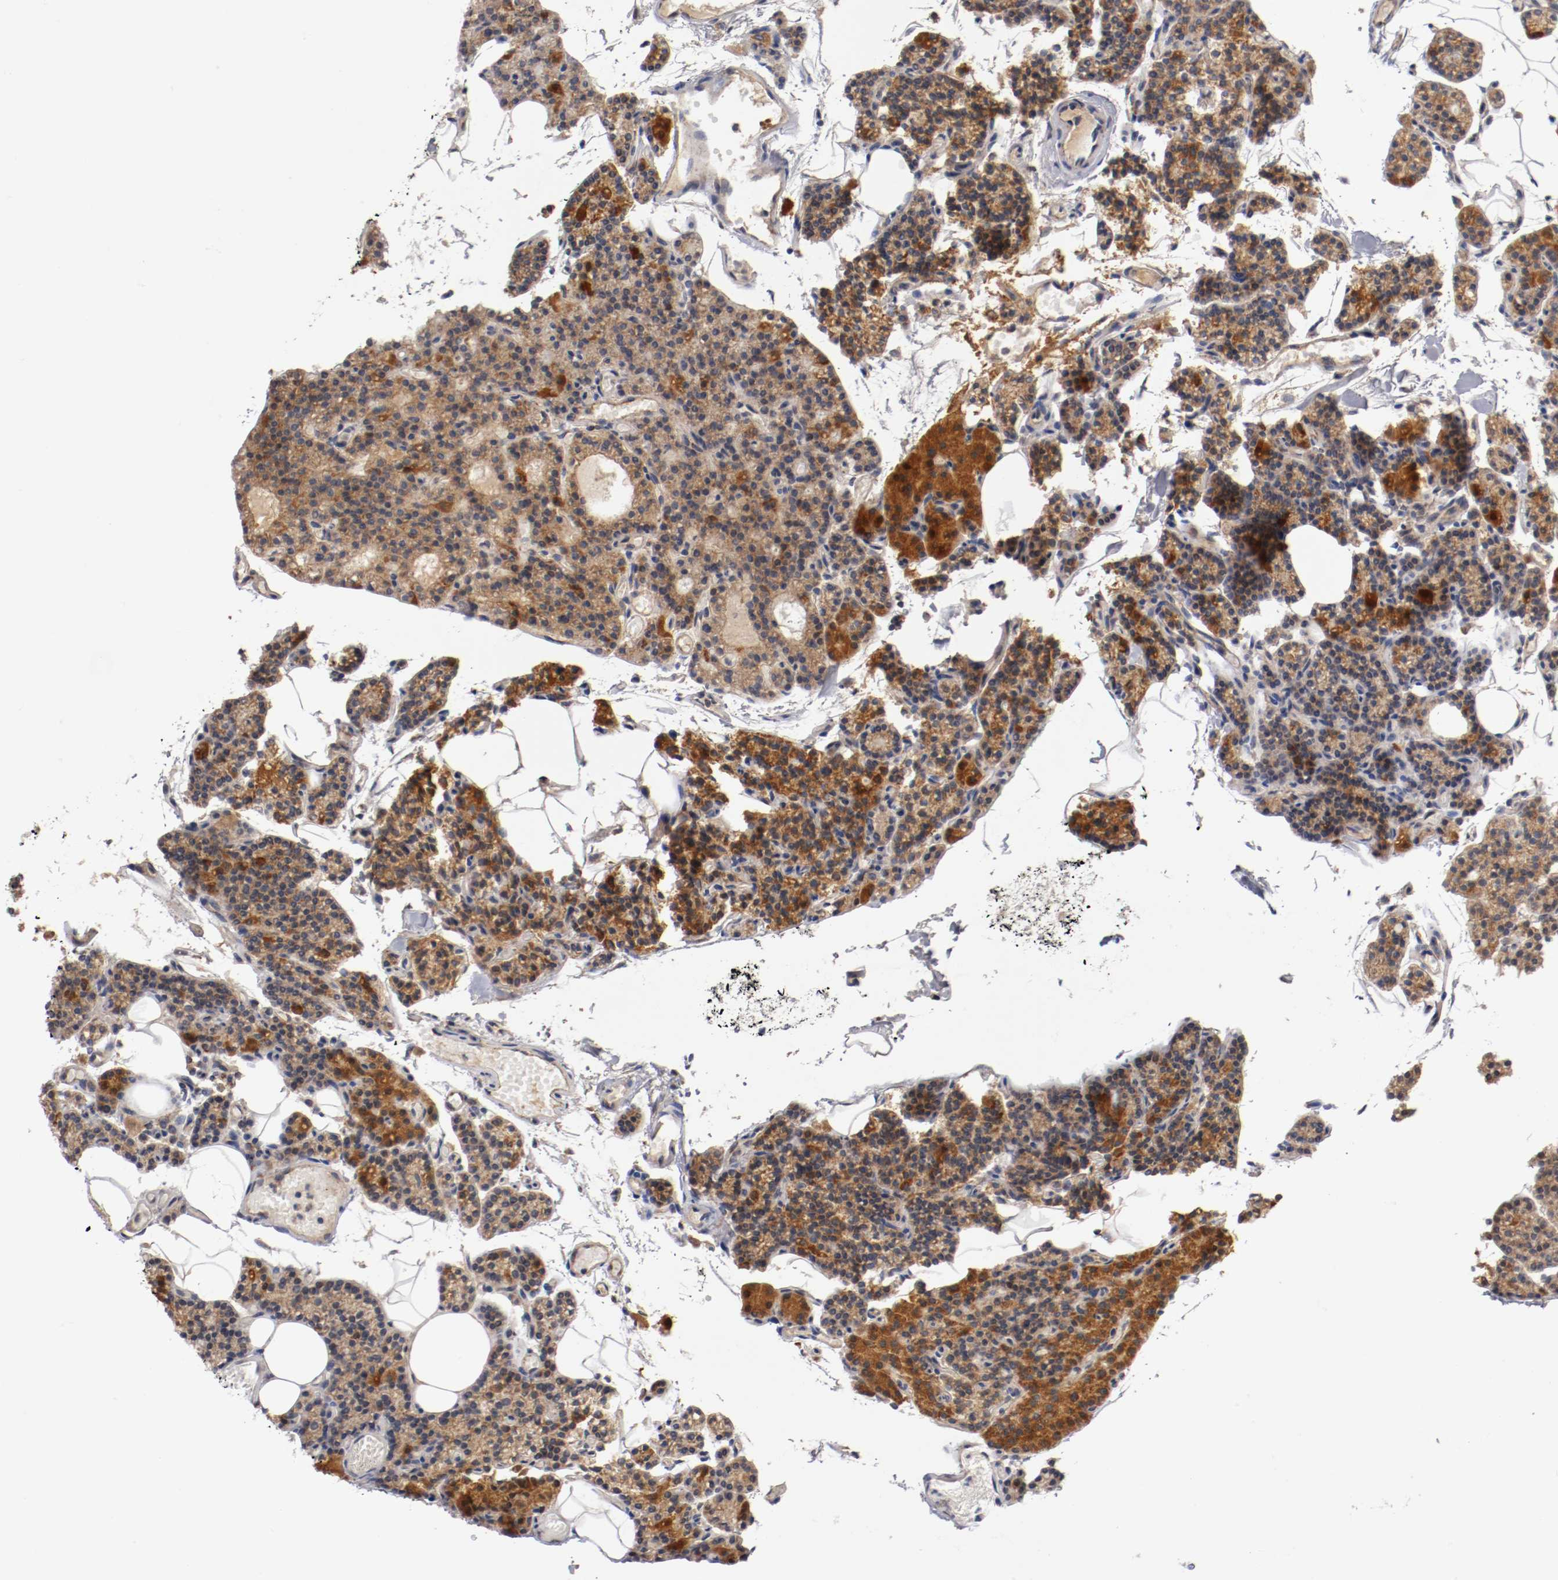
{"staining": {"intensity": "strong", "quantity": ">75%", "location": "cytoplasmic/membranous"}, "tissue": "parathyroid gland", "cell_type": "Glandular cells", "image_type": "normal", "snomed": [{"axis": "morphology", "description": "Normal tissue, NOS"}, {"axis": "topography", "description": "Parathyroid gland"}], "caption": "About >75% of glandular cells in unremarkable parathyroid gland exhibit strong cytoplasmic/membranous protein staining as visualized by brown immunohistochemical staining.", "gene": "PCSK6", "patient": {"sex": "female", "age": 60}}